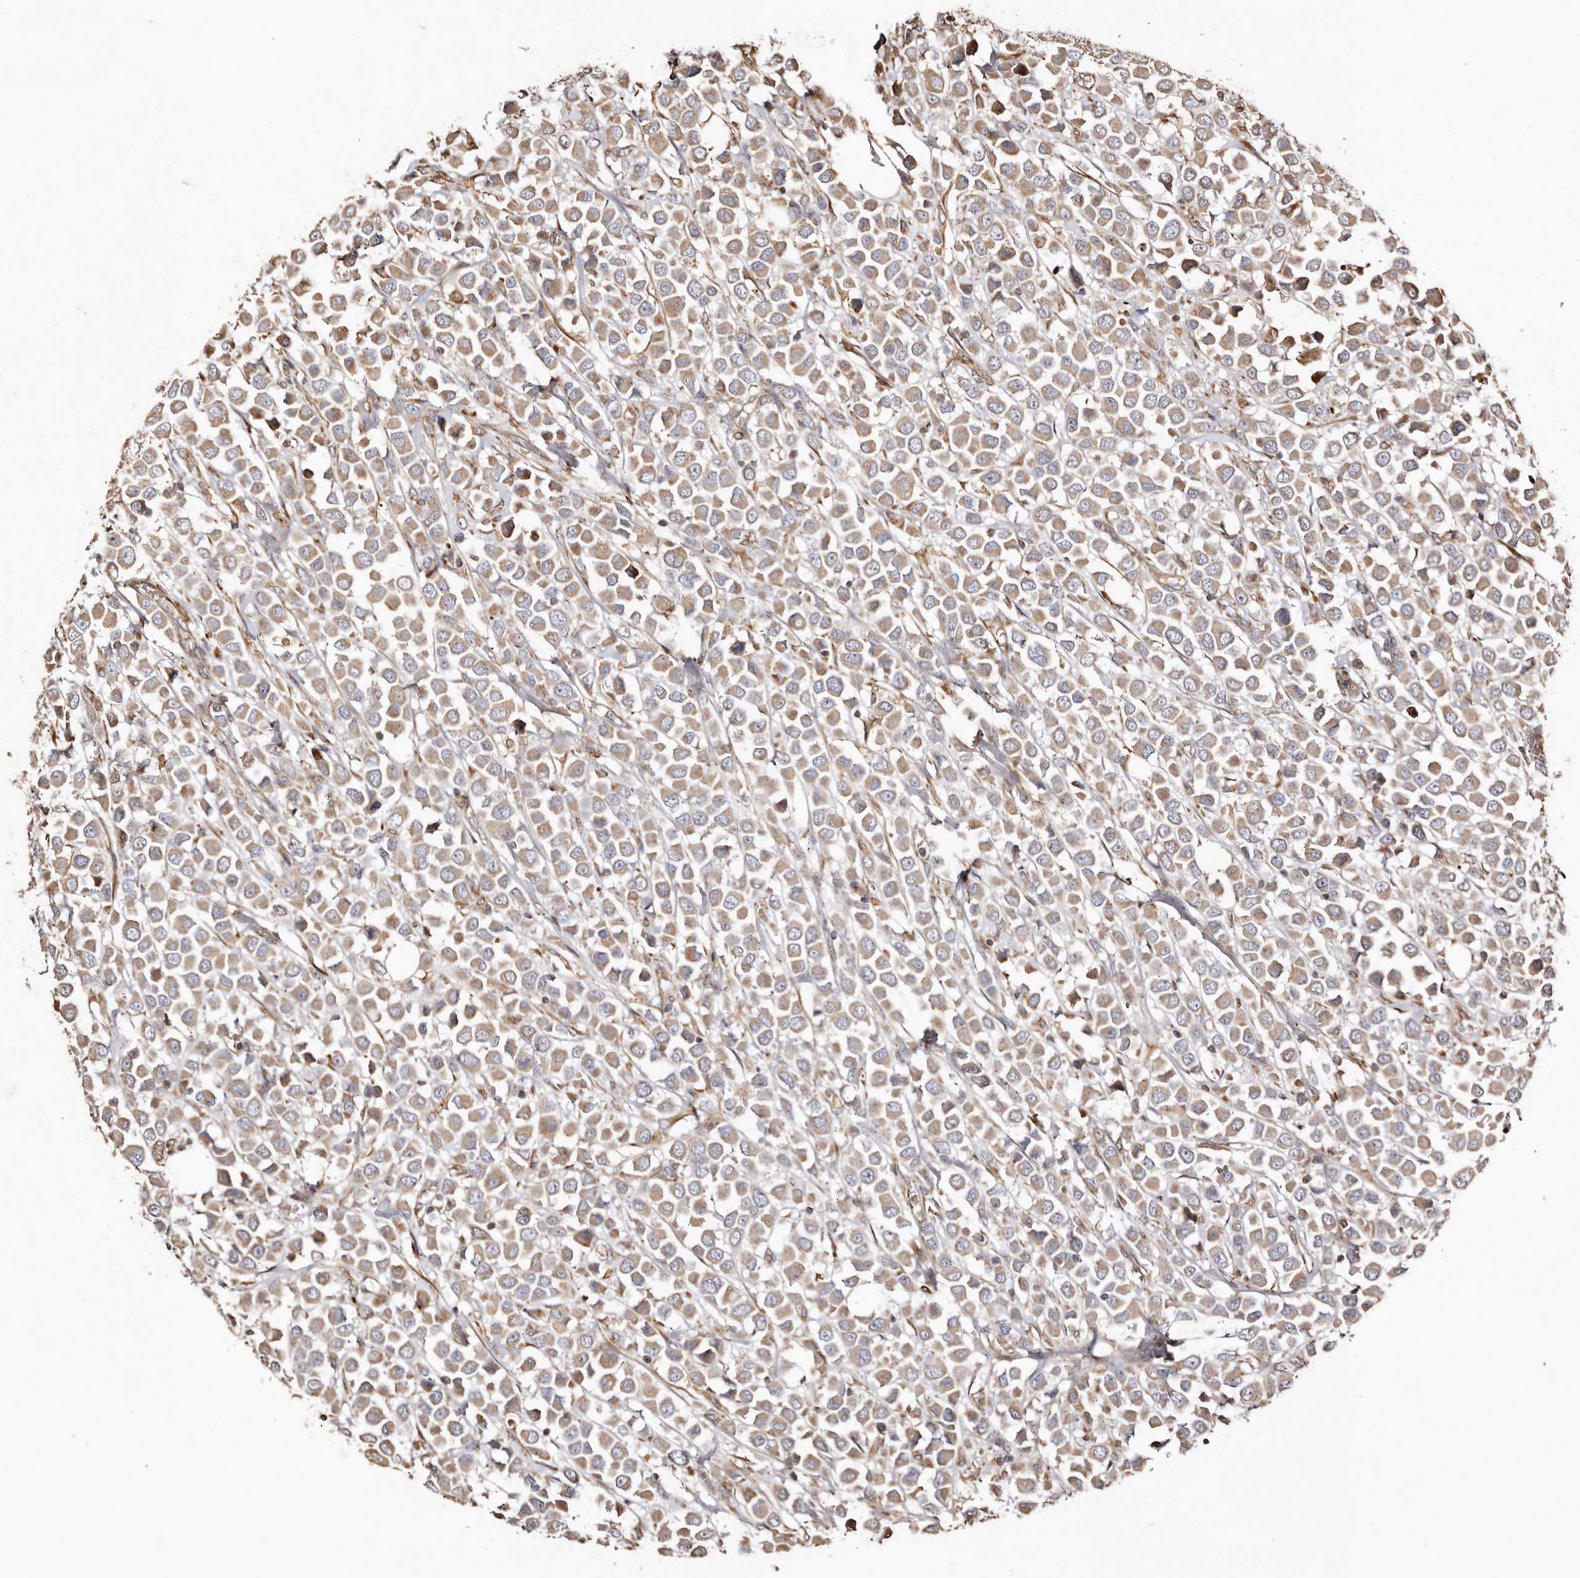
{"staining": {"intensity": "moderate", "quantity": ">75%", "location": "cytoplasmic/membranous"}, "tissue": "breast cancer", "cell_type": "Tumor cells", "image_type": "cancer", "snomed": [{"axis": "morphology", "description": "Duct carcinoma"}, {"axis": "topography", "description": "Breast"}], "caption": "Immunohistochemistry (IHC) of infiltrating ductal carcinoma (breast) displays medium levels of moderate cytoplasmic/membranous positivity in about >75% of tumor cells. (Stains: DAB in brown, nuclei in blue, Microscopy: brightfield microscopy at high magnification).", "gene": "MACC1", "patient": {"sex": "female", "age": 61}}